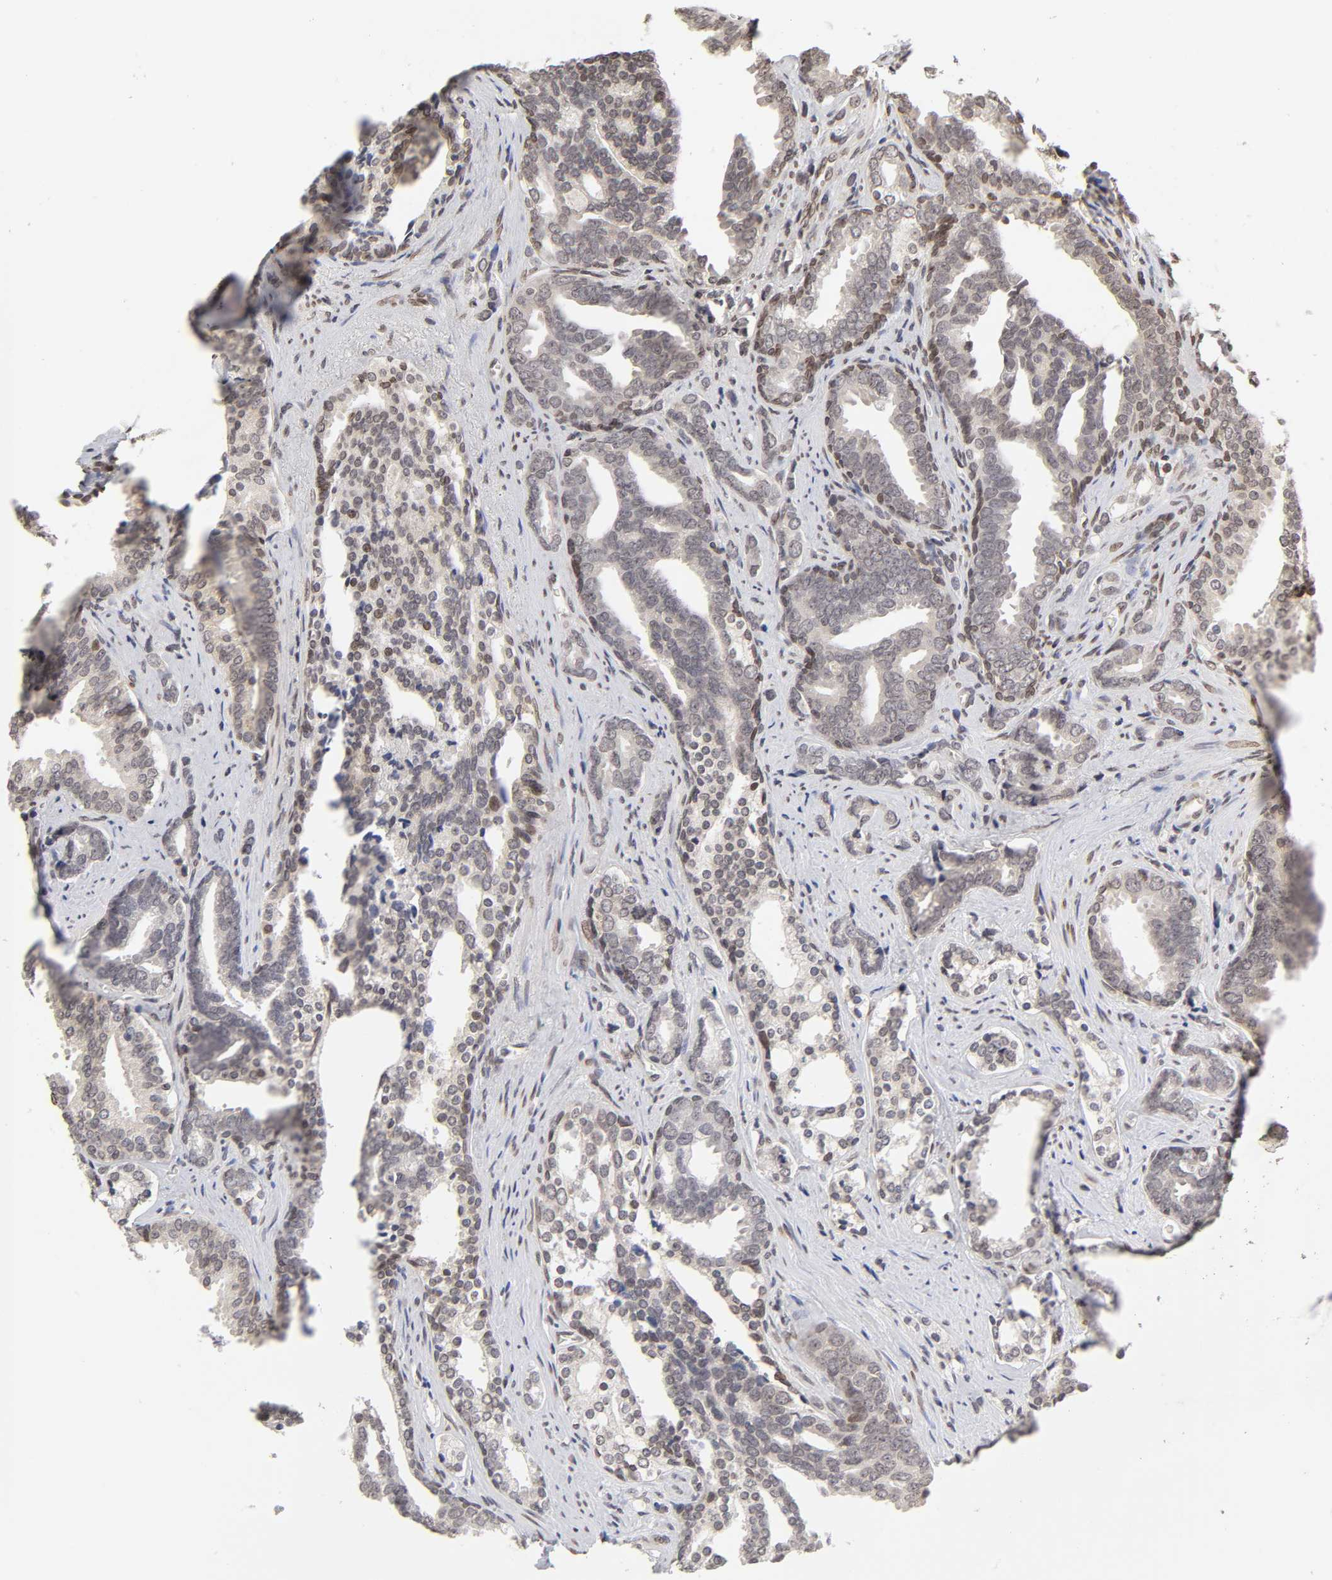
{"staining": {"intensity": "weak", "quantity": ">75%", "location": "cytoplasmic/membranous"}, "tissue": "prostate cancer", "cell_type": "Tumor cells", "image_type": "cancer", "snomed": [{"axis": "morphology", "description": "Adenocarcinoma, High grade"}, {"axis": "topography", "description": "Prostate"}], "caption": "A brown stain highlights weak cytoplasmic/membranous positivity of a protein in prostate cancer (high-grade adenocarcinoma) tumor cells.", "gene": "MLLT6", "patient": {"sex": "male", "age": 67}}